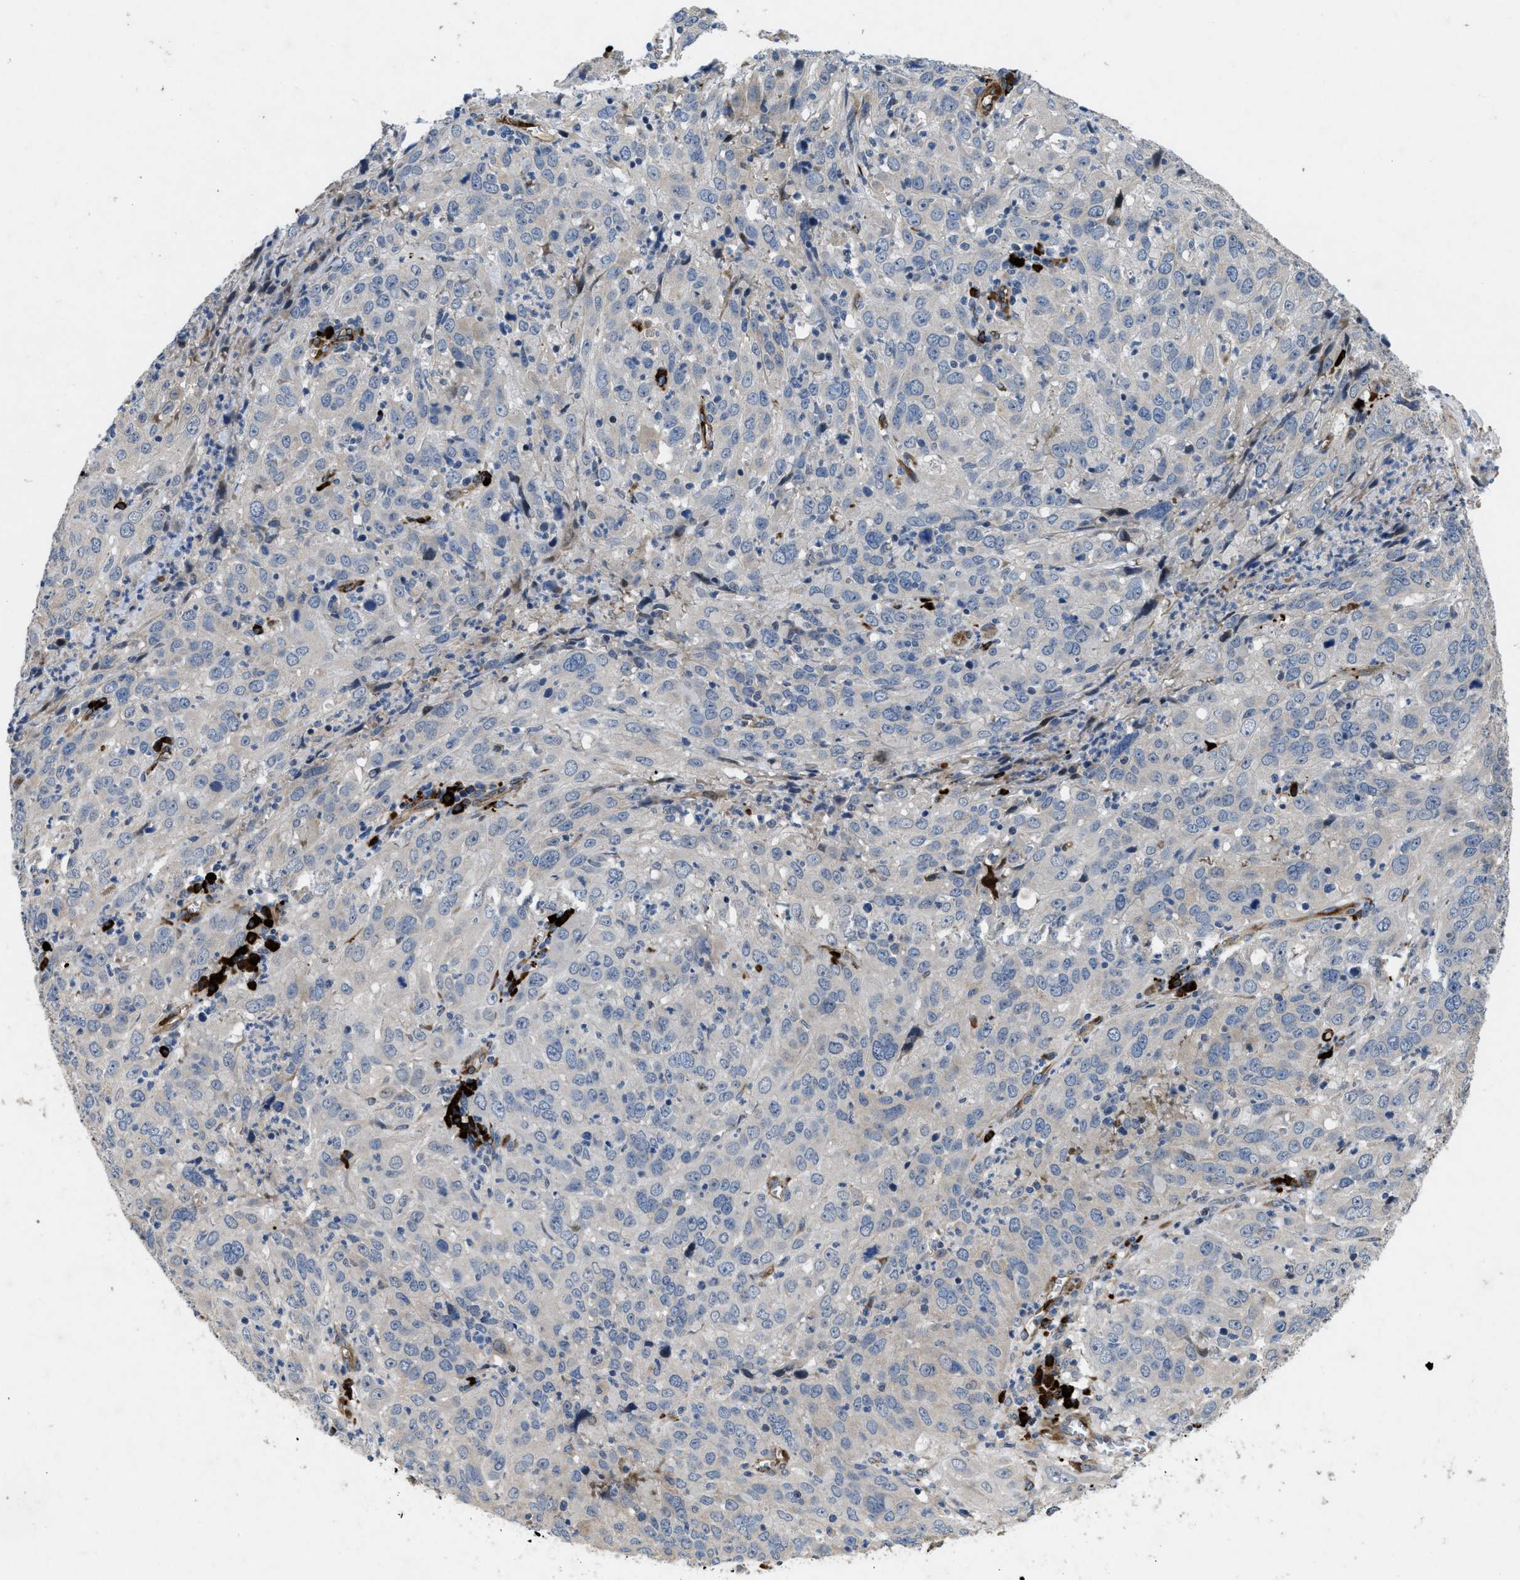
{"staining": {"intensity": "negative", "quantity": "none", "location": "none"}, "tissue": "cervical cancer", "cell_type": "Tumor cells", "image_type": "cancer", "snomed": [{"axis": "morphology", "description": "Squamous cell carcinoma, NOS"}, {"axis": "topography", "description": "Cervix"}], "caption": "There is no significant expression in tumor cells of cervical squamous cell carcinoma.", "gene": "HSPA12B", "patient": {"sex": "female", "age": 32}}